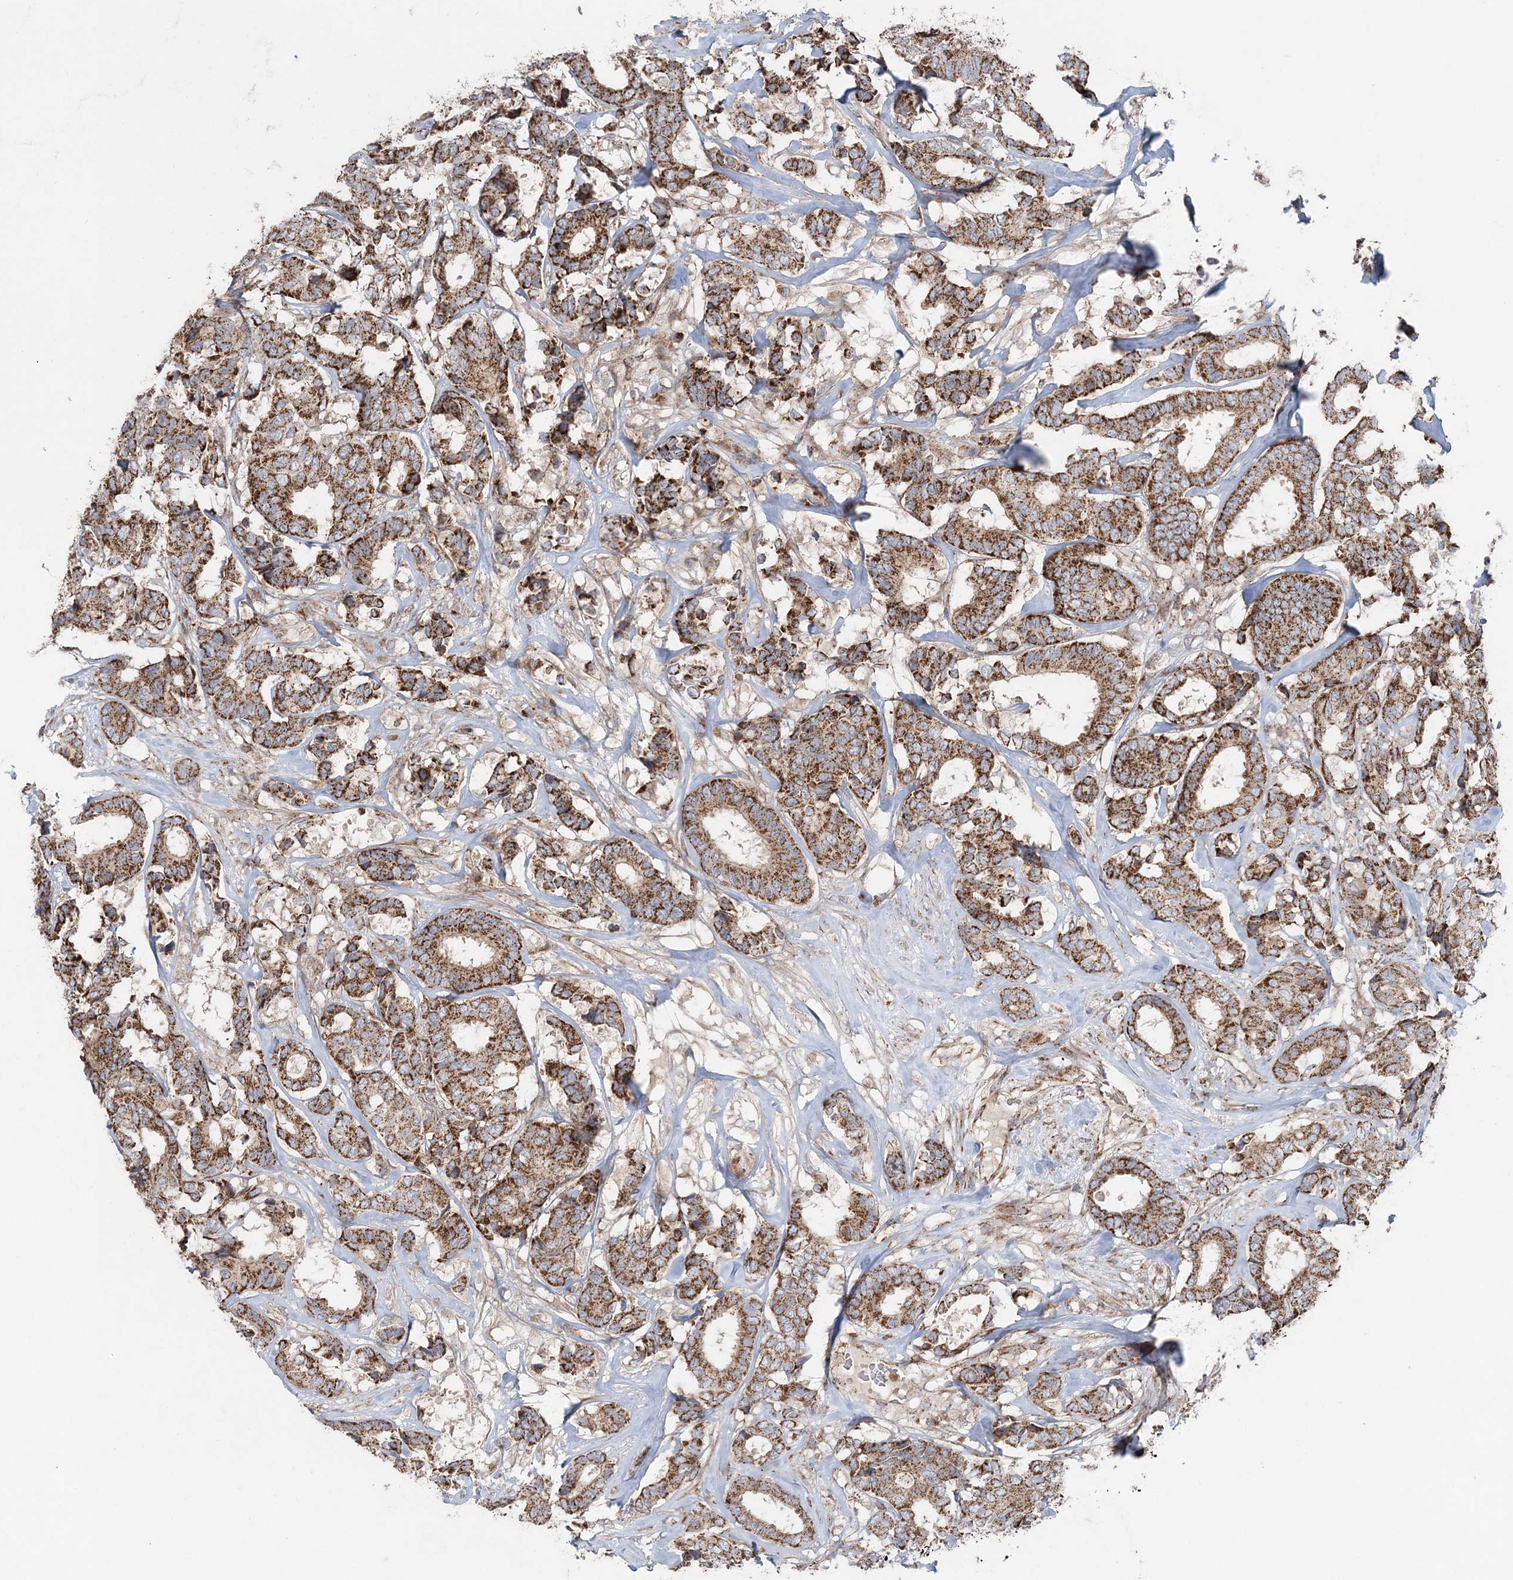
{"staining": {"intensity": "strong", "quantity": ">75%", "location": "cytoplasmic/membranous"}, "tissue": "breast cancer", "cell_type": "Tumor cells", "image_type": "cancer", "snomed": [{"axis": "morphology", "description": "Duct carcinoma"}, {"axis": "topography", "description": "Breast"}], "caption": "A high amount of strong cytoplasmic/membranous positivity is appreciated in about >75% of tumor cells in breast invasive ductal carcinoma tissue.", "gene": "LRPPRC", "patient": {"sex": "female", "age": 87}}